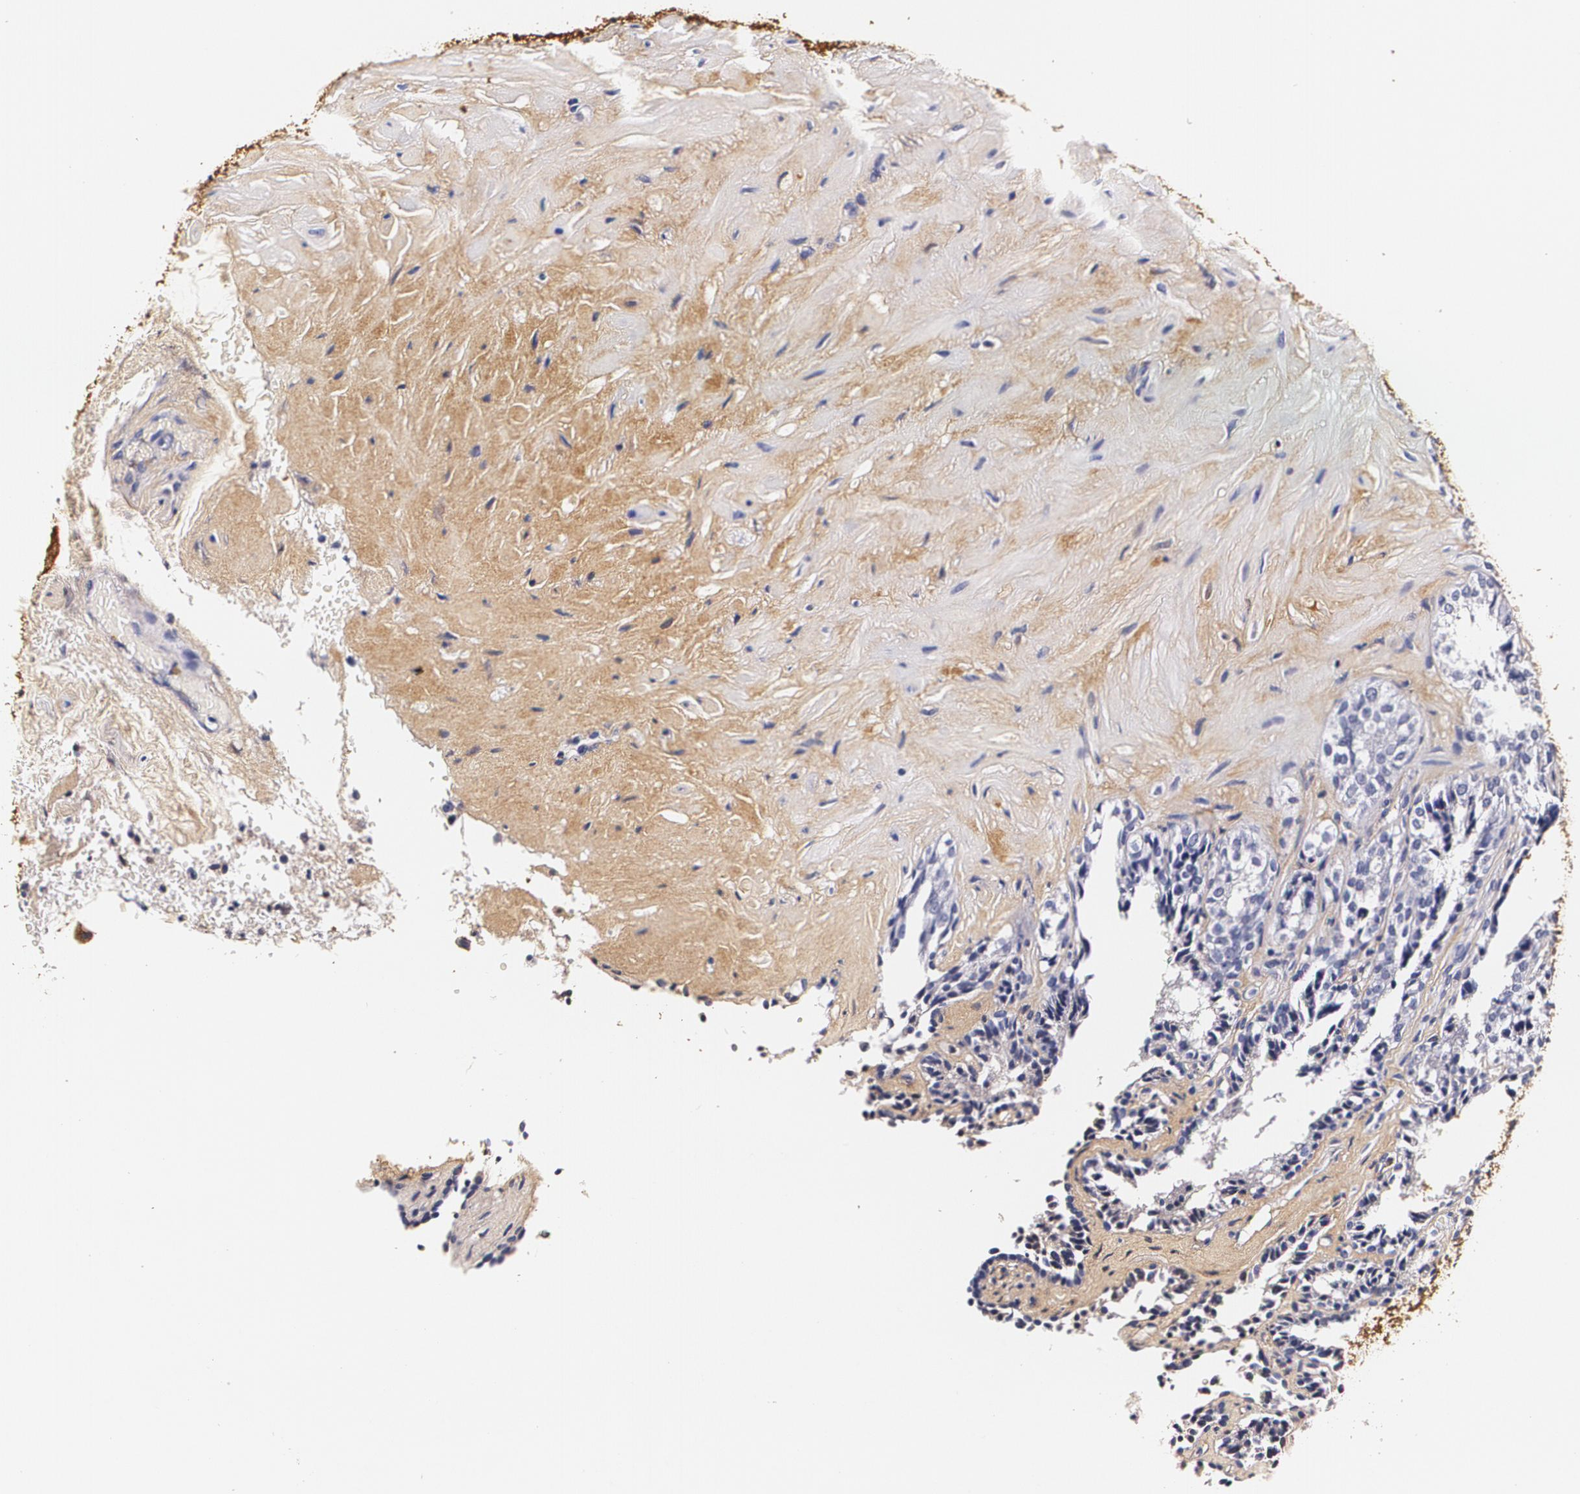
{"staining": {"intensity": "negative", "quantity": "none", "location": "none"}, "tissue": "seminal vesicle", "cell_type": "Glandular cells", "image_type": "normal", "snomed": [{"axis": "morphology", "description": "Normal tissue, NOS"}, {"axis": "topography", "description": "Seminal veicle"}], "caption": "The micrograph shows no staining of glandular cells in normal seminal vesicle.", "gene": "TTR", "patient": {"sex": "male", "age": 26}}